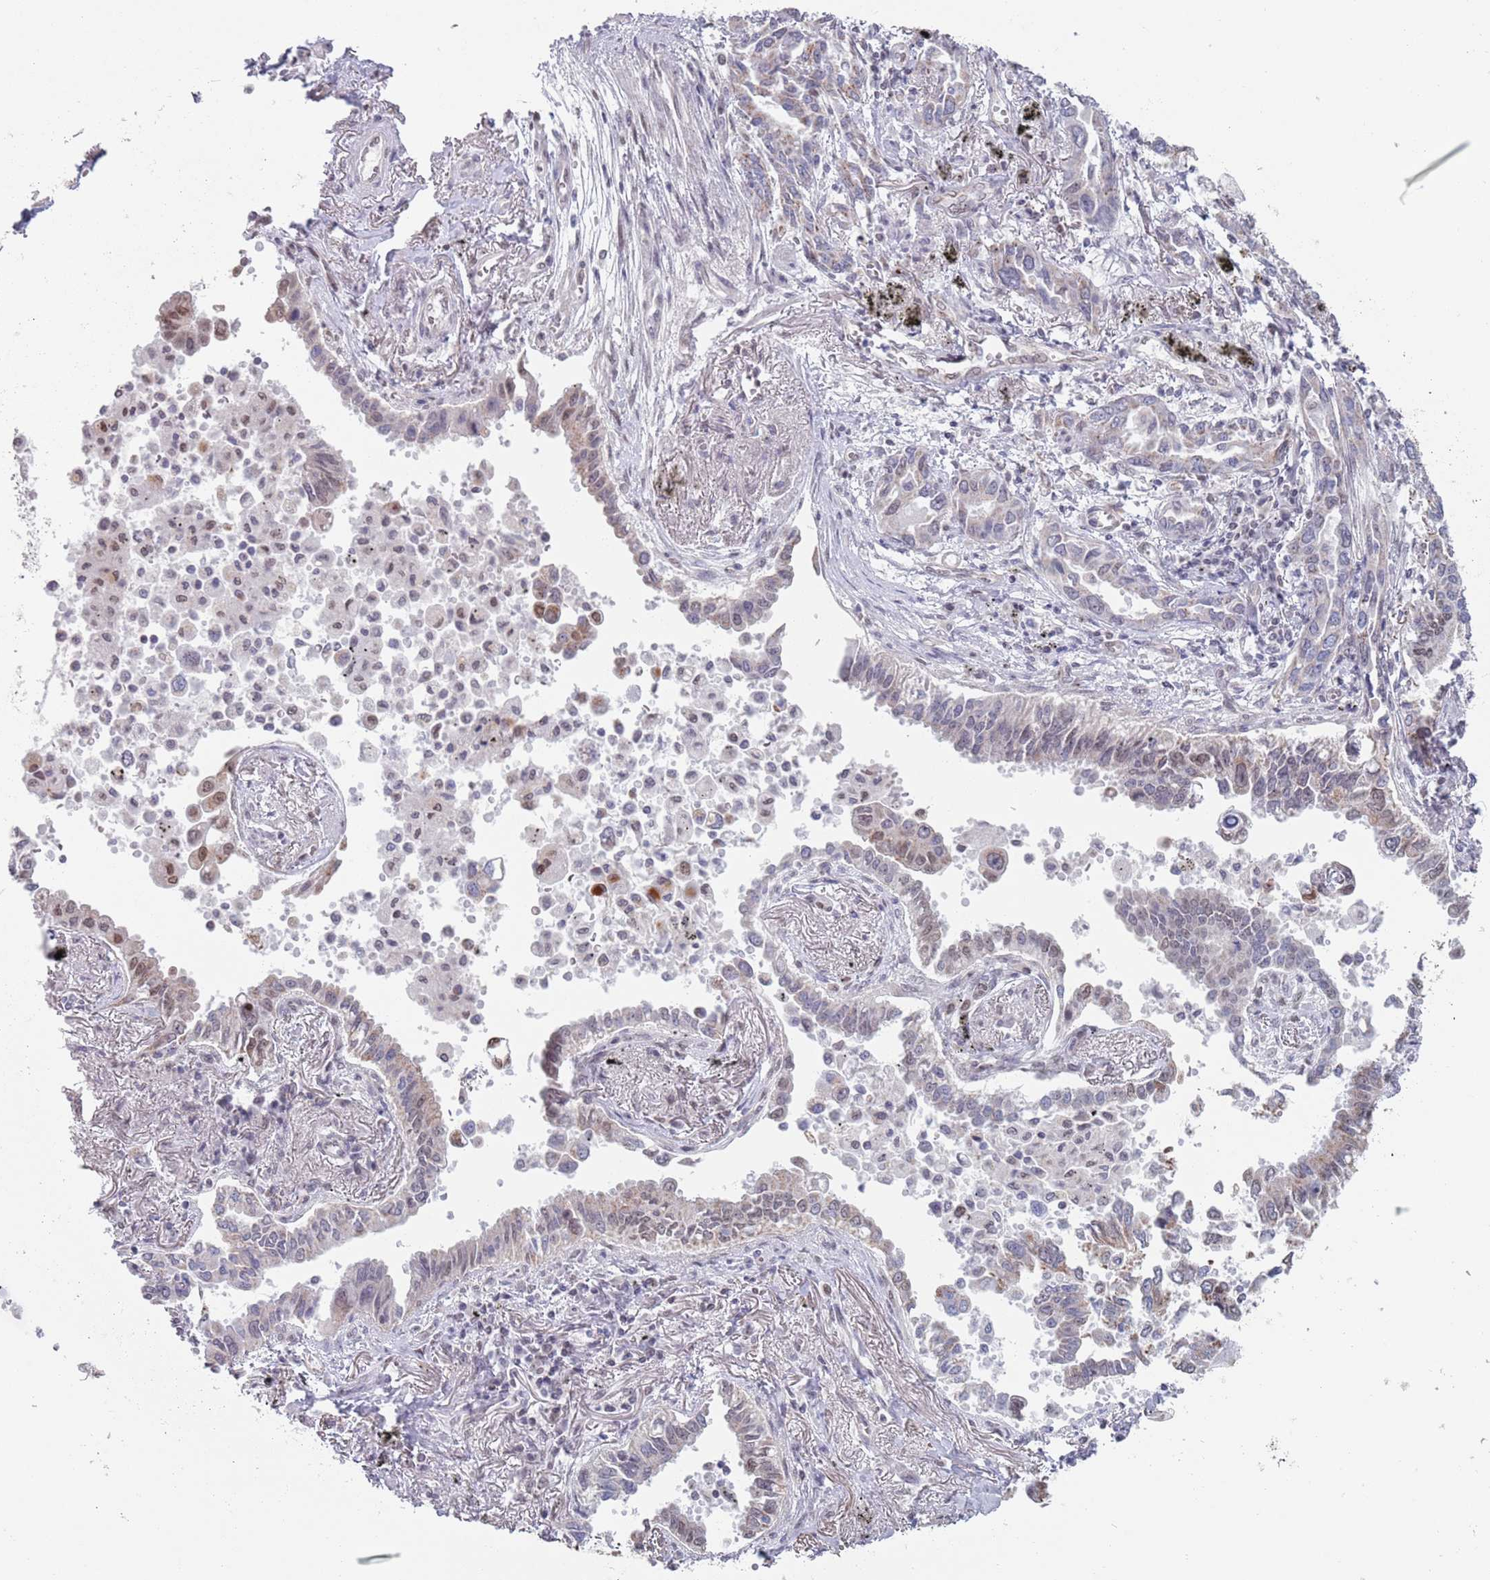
{"staining": {"intensity": "moderate", "quantity": "<25%", "location": "cytoplasmic/membranous,nuclear"}, "tissue": "lung cancer", "cell_type": "Tumor cells", "image_type": "cancer", "snomed": [{"axis": "morphology", "description": "Adenocarcinoma, NOS"}, {"axis": "topography", "description": "Lung"}], "caption": "This micrograph exhibits IHC staining of human lung cancer (adenocarcinoma), with low moderate cytoplasmic/membranous and nuclear positivity in approximately <25% of tumor cells.", "gene": "MFSD12", "patient": {"sex": "male", "age": 67}}